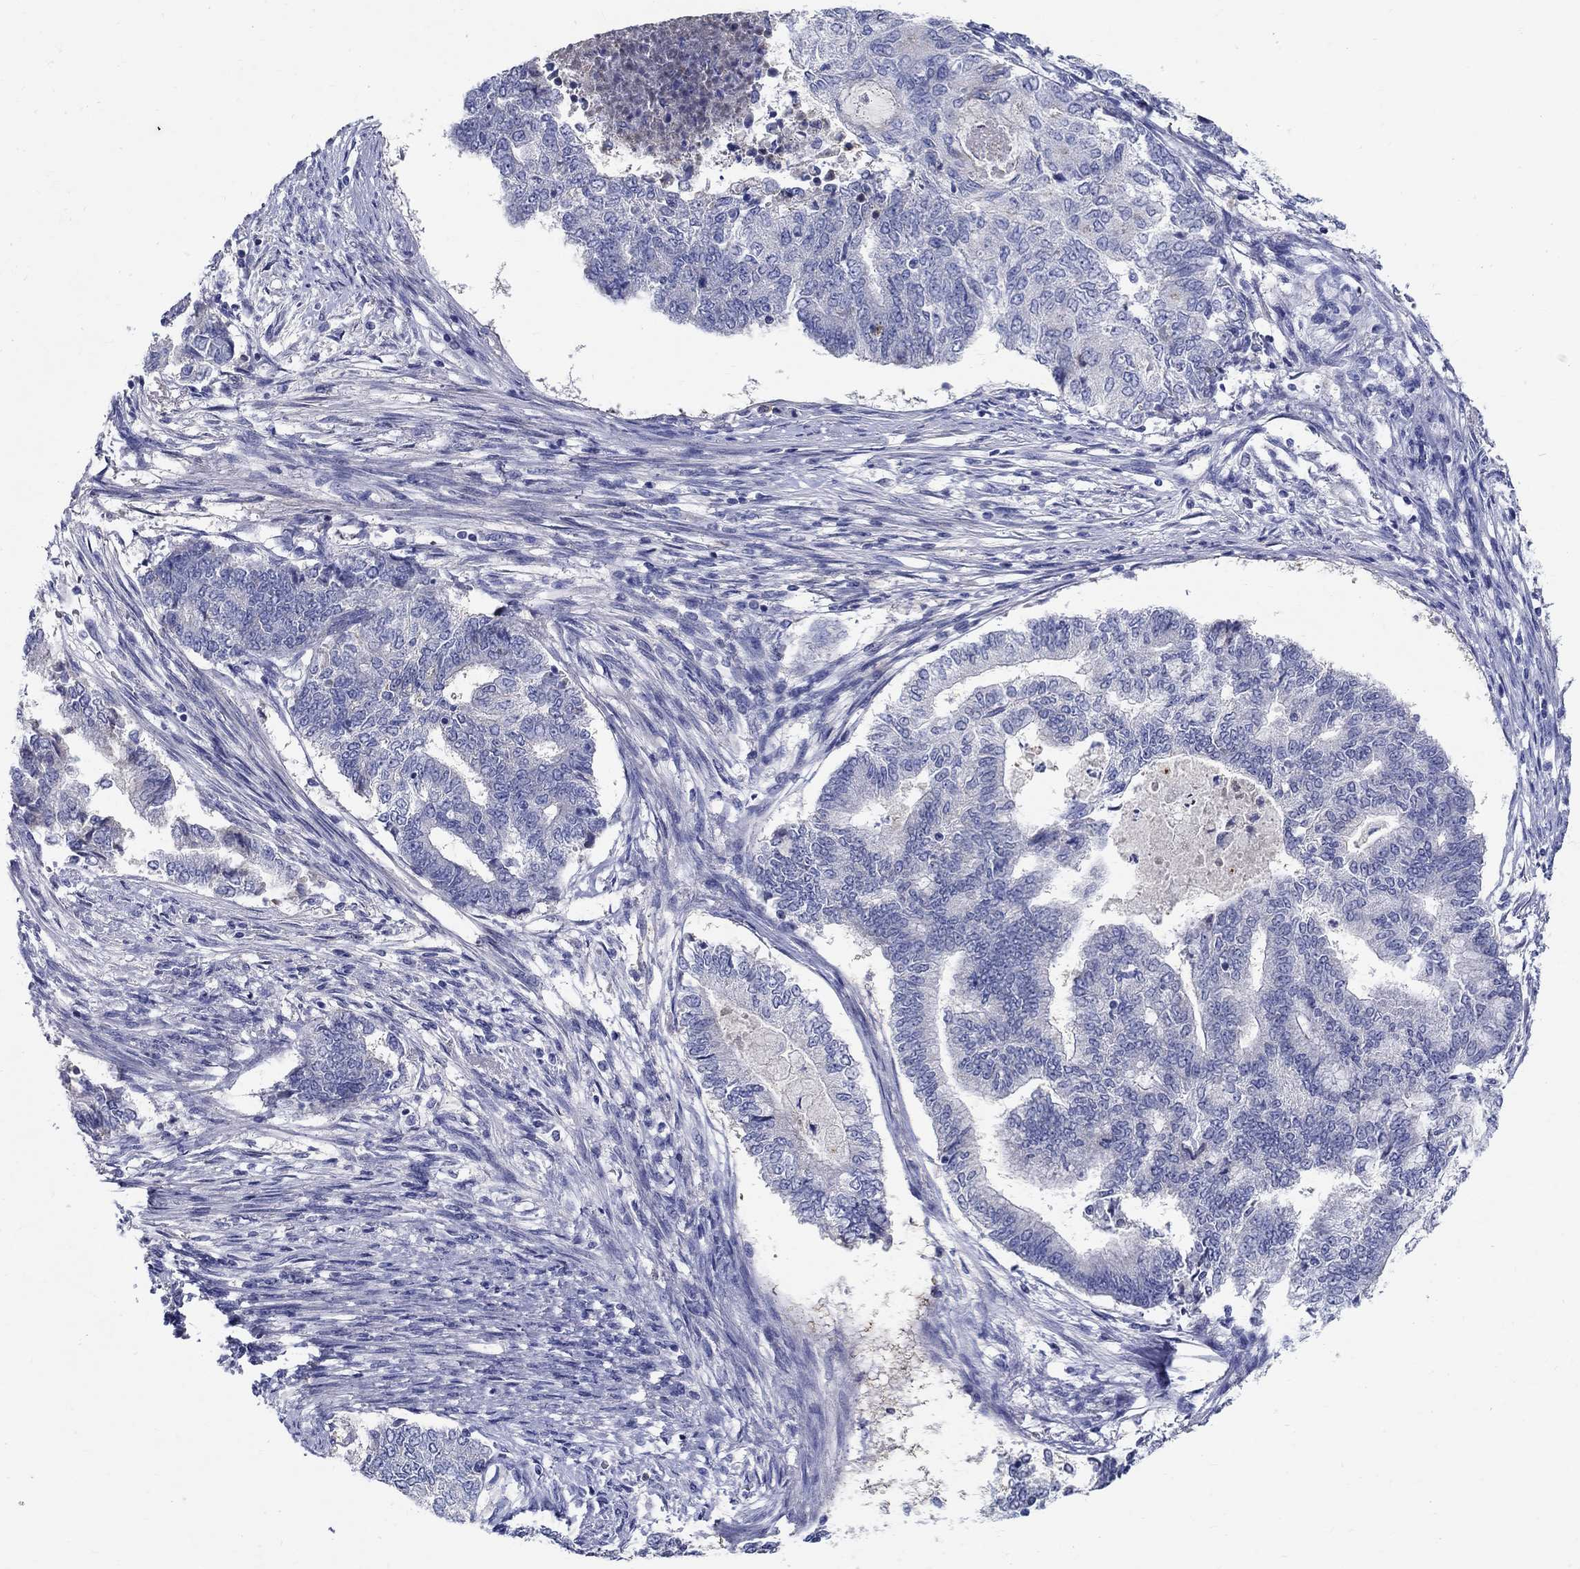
{"staining": {"intensity": "negative", "quantity": "none", "location": "none"}, "tissue": "endometrial cancer", "cell_type": "Tumor cells", "image_type": "cancer", "snomed": [{"axis": "morphology", "description": "Adenocarcinoma, NOS"}, {"axis": "topography", "description": "Endometrium"}], "caption": "A high-resolution image shows IHC staining of endometrial cancer (adenocarcinoma), which reveals no significant expression in tumor cells.", "gene": "CRYGD", "patient": {"sex": "female", "age": 65}}